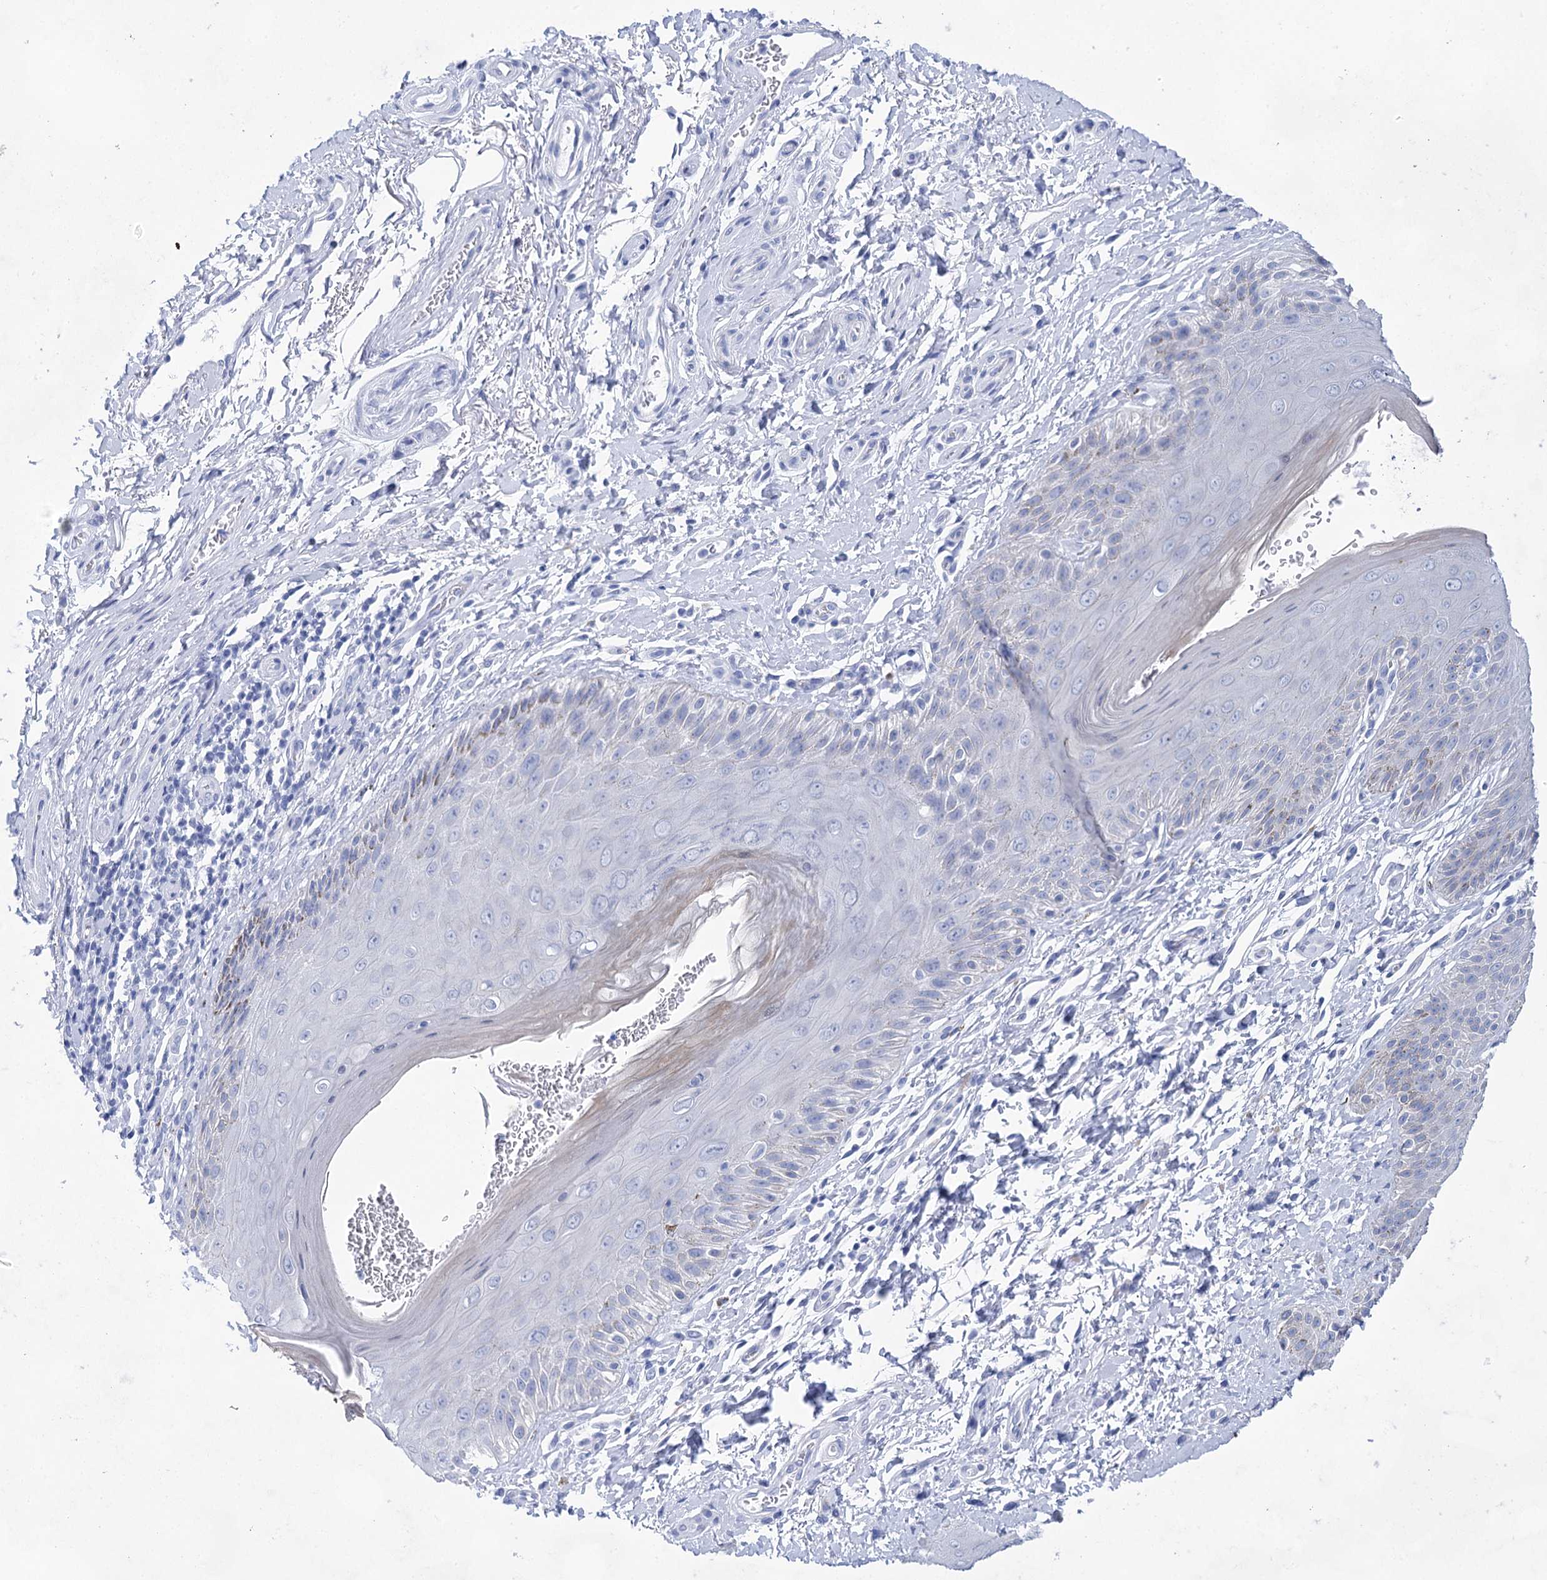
{"staining": {"intensity": "weak", "quantity": "<25%", "location": "cytoplasmic/membranous"}, "tissue": "skin", "cell_type": "Epidermal cells", "image_type": "normal", "snomed": [{"axis": "morphology", "description": "Normal tissue, NOS"}, {"axis": "topography", "description": "Anal"}], "caption": "Immunohistochemistry histopathology image of benign skin: human skin stained with DAB (3,3'-diaminobenzidine) demonstrates no significant protein staining in epidermal cells. The staining was performed using DAB to visualize the protein expression in brown, while the nuclei were stained in blue with hematoxylin (Magnification: 20x).", "gene": "LALBA", "patient": {"sex": "male", "age": 44}}